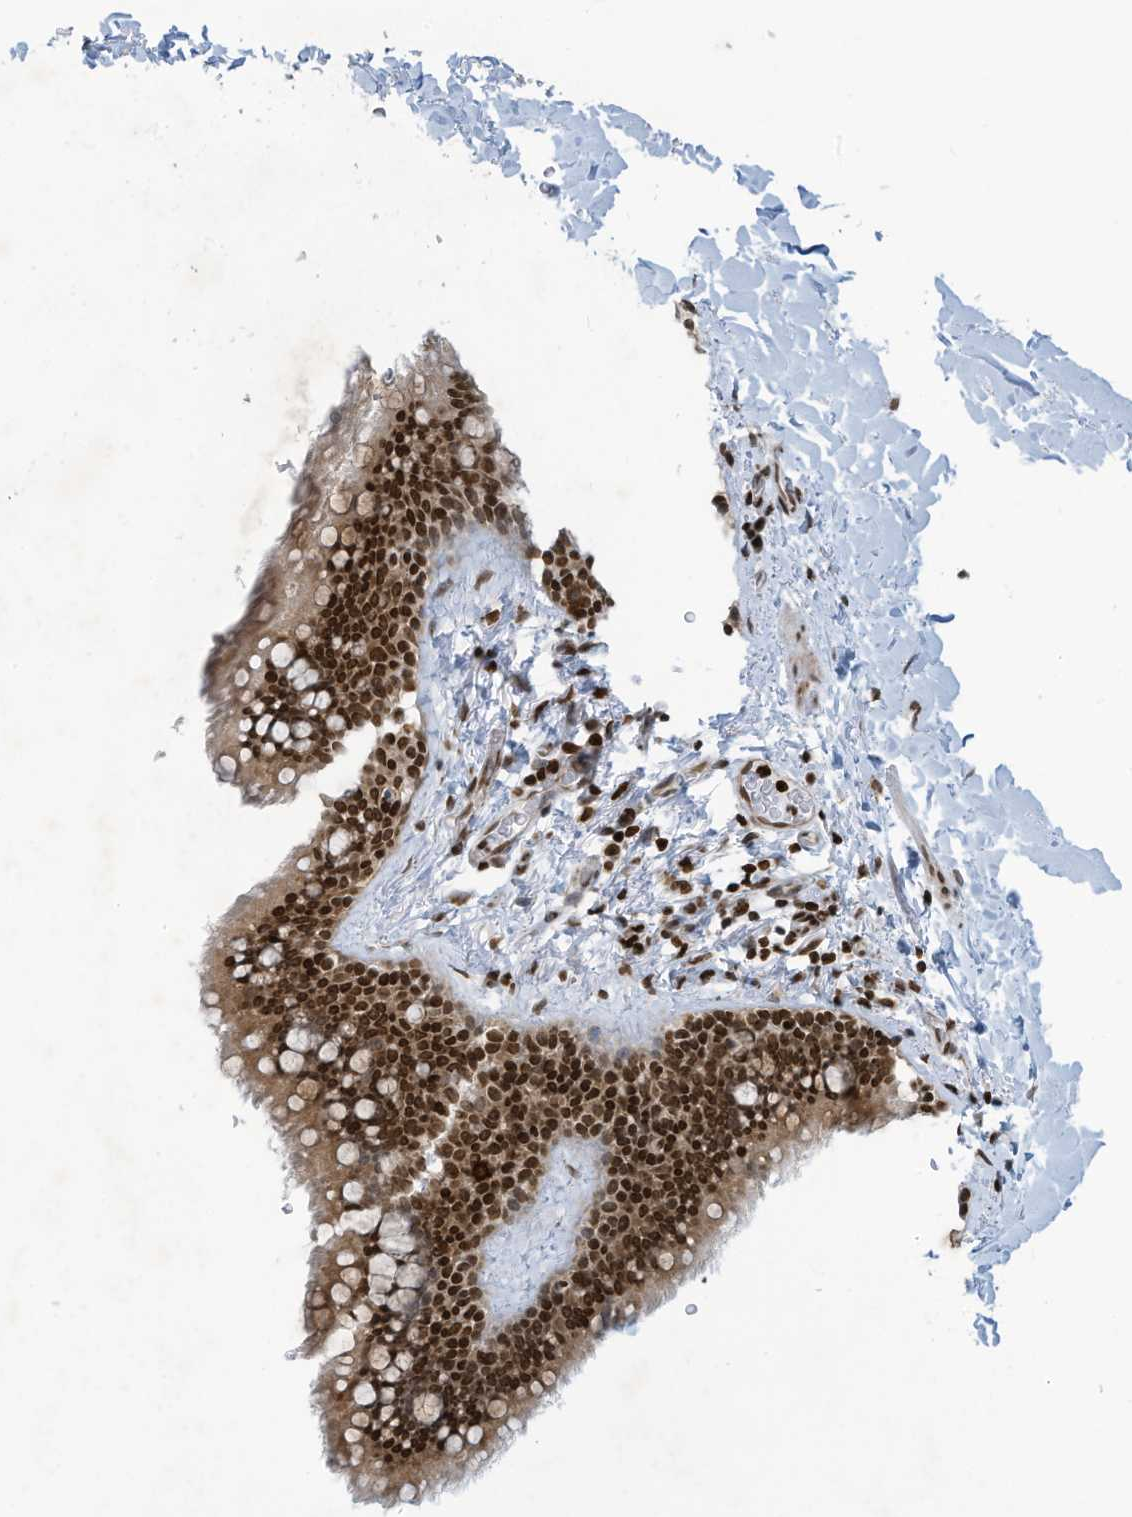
{"staining": {"intensity": "strong", "quantity": ">75%", "location": "nuclear"}, "tissue": "bronchus", "cell_type": "Respiratory epithelial cells", "image_type": "normal", "snomed": [{"axis": "morphology", "description": "Normal tissue, NOS"}, {"axis": "topography", "description": "Cartilage tissue"}, {"axis": "topography", "description": "Bronchus"}], "caption": "Immunohistochemical staining of unremarkable bronchus reveals >75% levels of strong nuclear protein positivity in about >75% of respiratory epithelial cells.", "gene": "ADI1", "patient": {"sex": "female", "age": 36}}